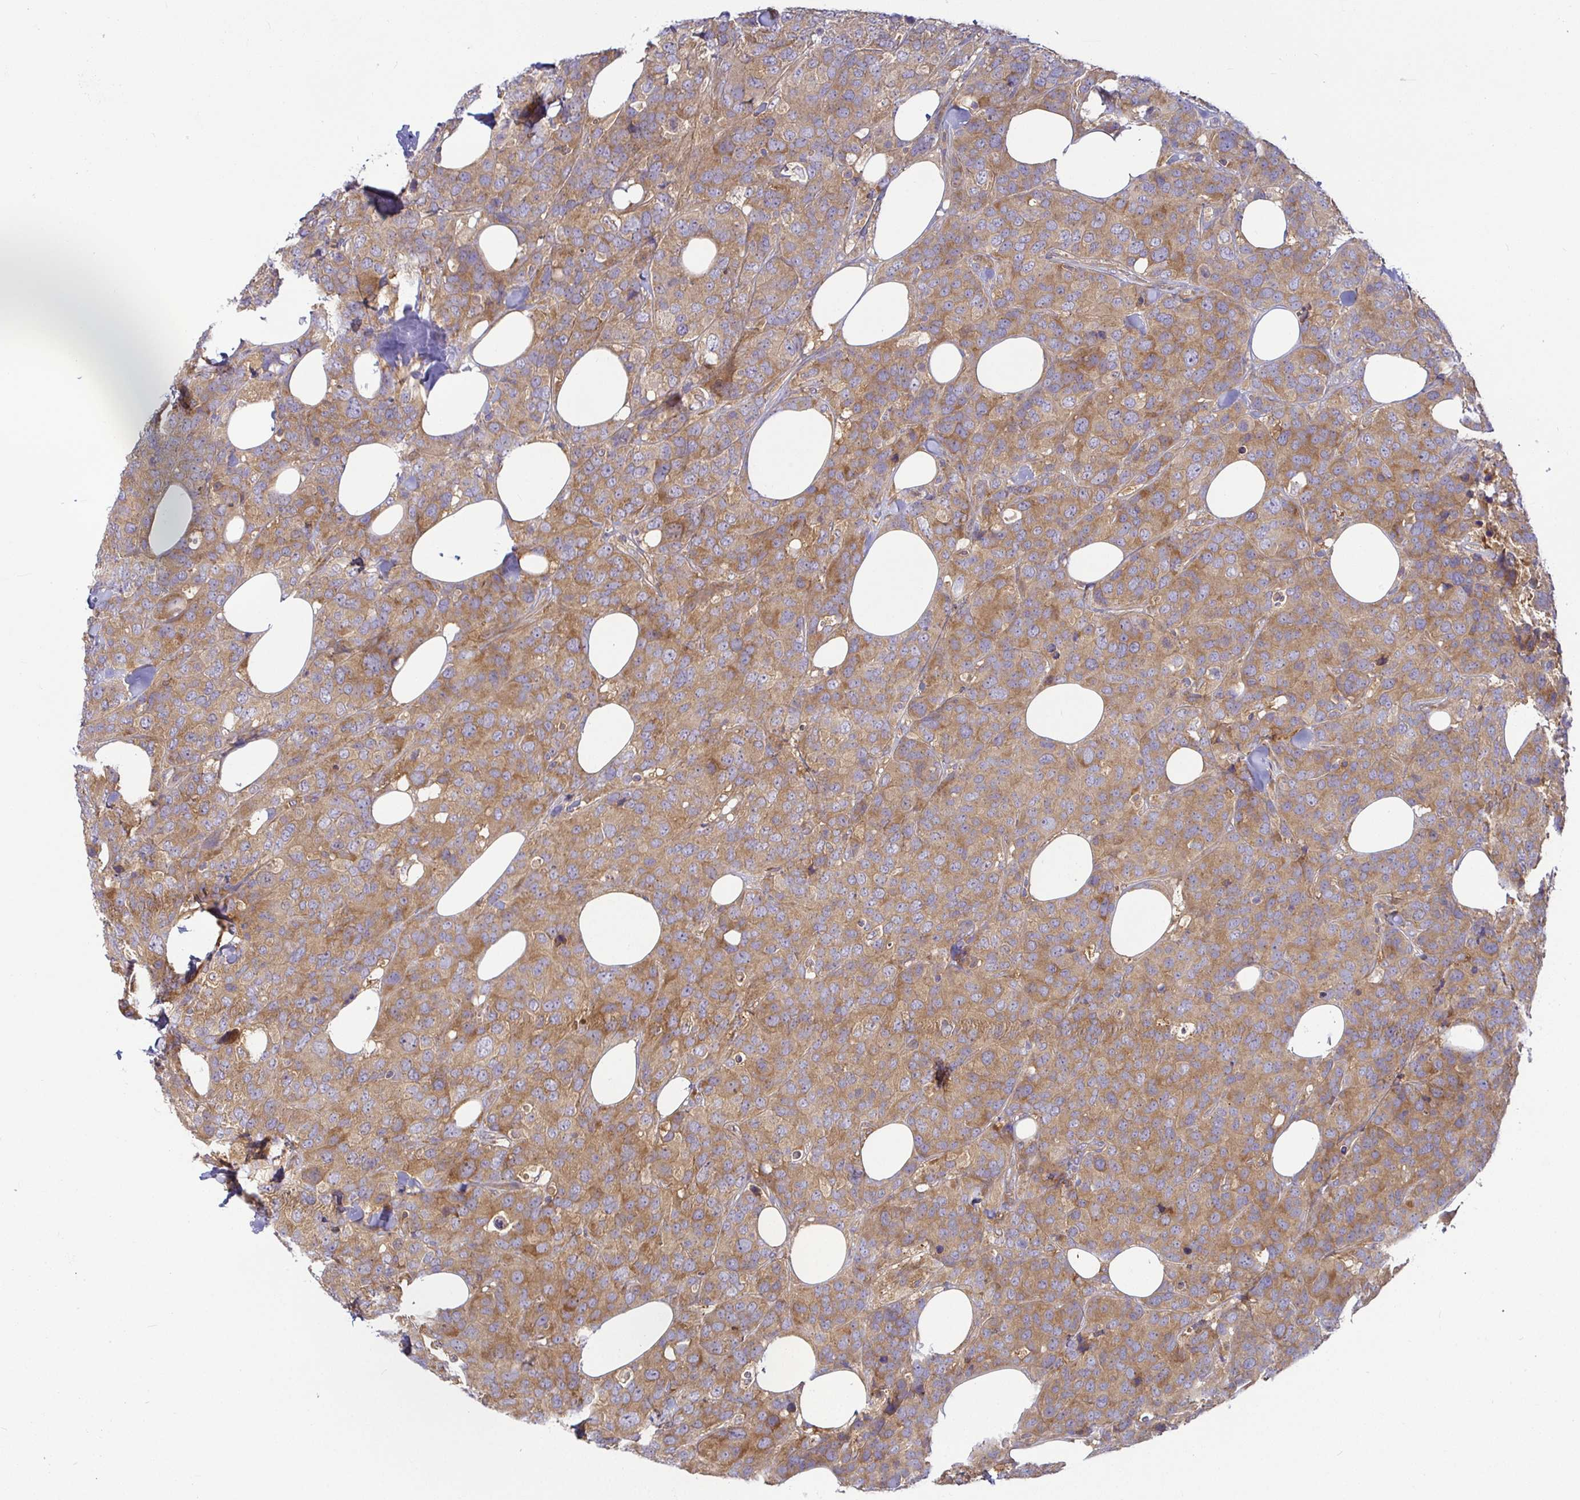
{"staining": {"intensity": "moderate", "quantity": ">75%", "location": "cytoplasmic/membranous"}, "tissue": "breast cancer", "cell_type": "Tumor cells", "image_type": "cancer", "snomed": [{"axis": "morphology", "description": "Lobular carcinoma"}, {"axis": "topography", "description": "Breast"}], "caption": "A histopathology image showing moderate cytoplasmic/membranous staining in about >75% of tumor cells in breast cancer (lobular carcinoma), as visualized by brown immunohistochemical staining.", "gene": "SNX8", "patient": {"sex": "female", "age": 59}}